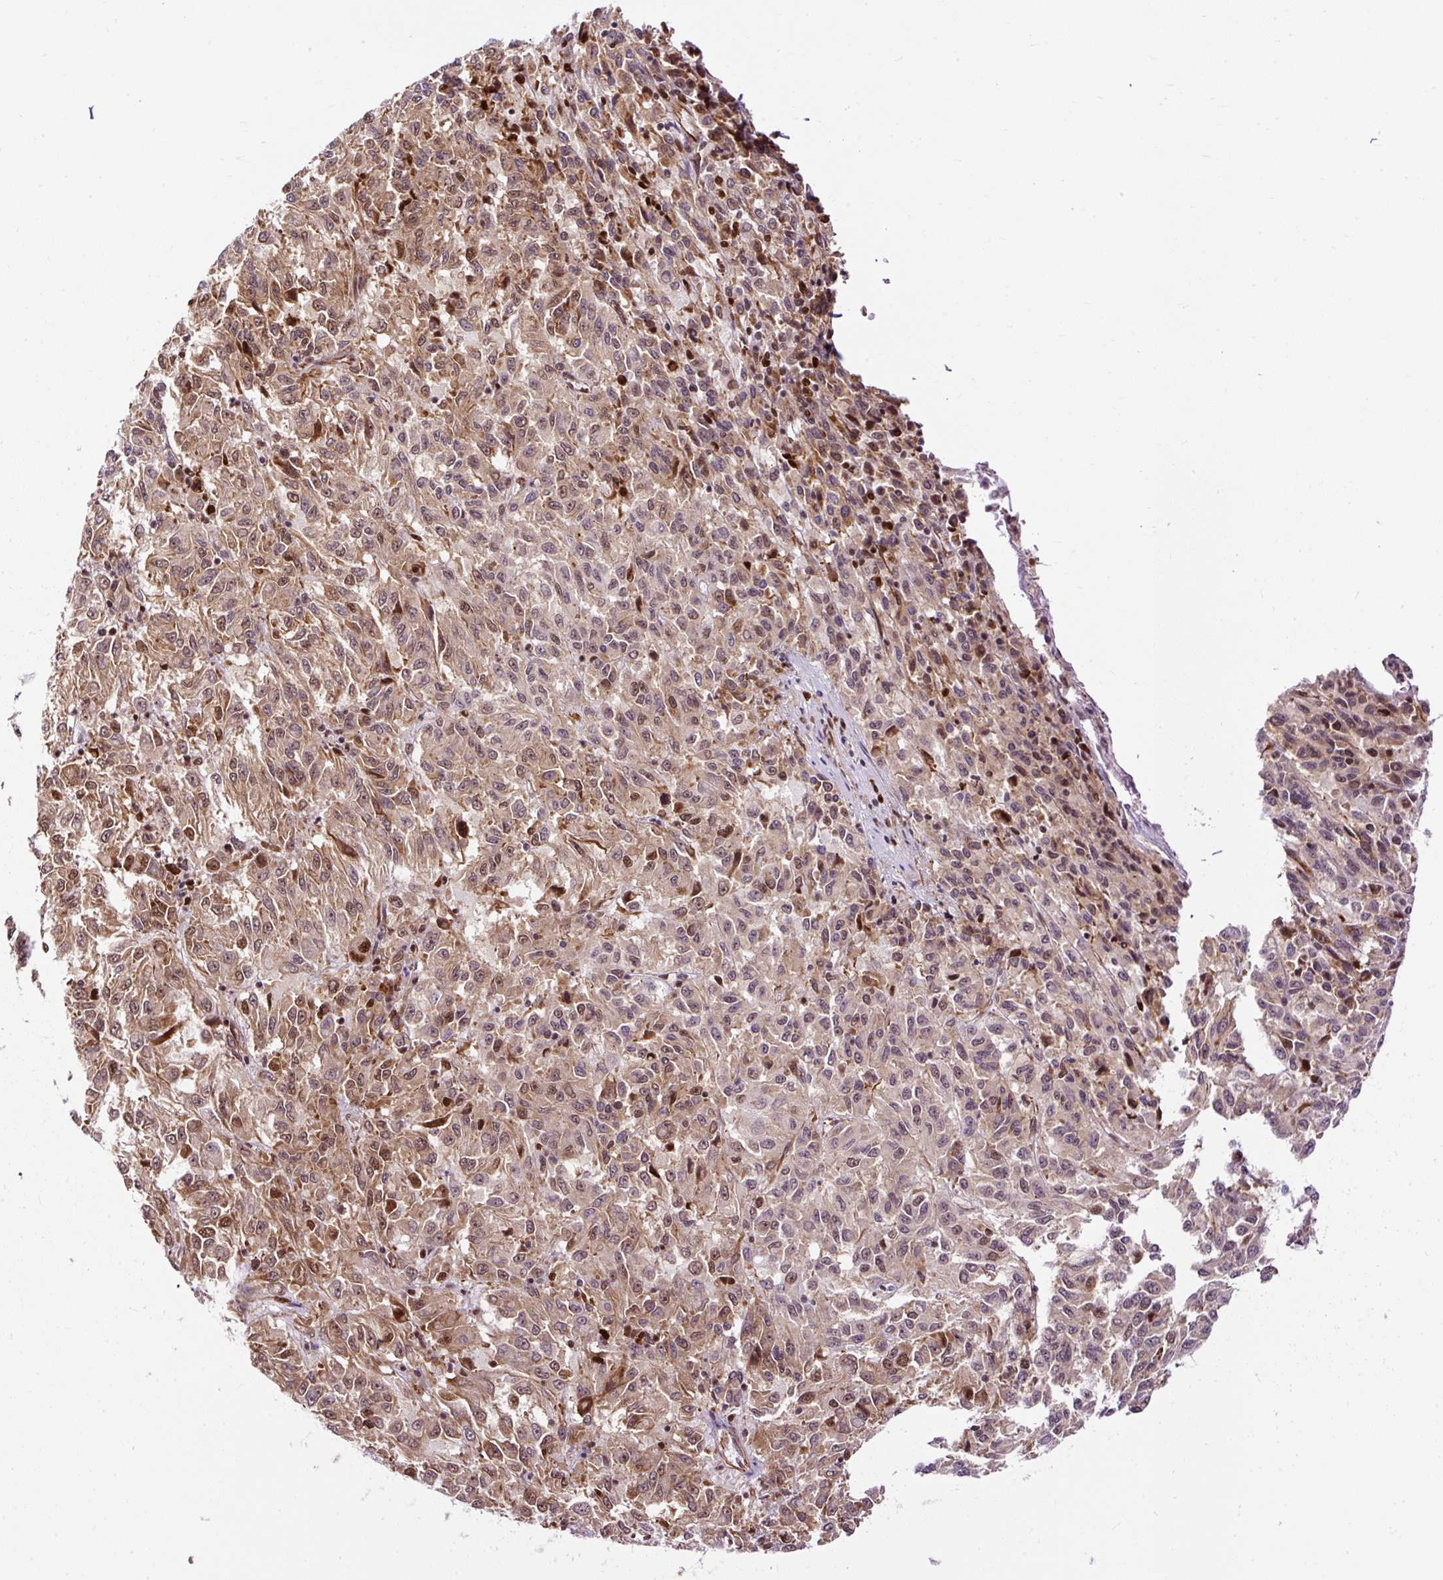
{"staining": {"intensity": "moderate", "quantity": ">75%", "location": "cytoplasmic/membranous,nuclear"}, "tissue": "melanoma", "cell_type": "Tumor cells", "image_type": "cancer", "snomed": [{"axis": "morphology", "description": "Malignant melanoma, Metastatic site"}, {"axis": "topography", "description": "Lung"}], "caption": "Immunohistochemistry (IHC) micrograph of neoplastic tissue: melanoma stained using IHC reveals medium levels of moderate protein expression localized specifically in the cytoplasmic/membranous and nuclear of tumor cells, appearing as a cytoplasmic/membranous and nuclear brown color.", "gene": "LUC7L2", "patient": {"sex": "male", "age": 64}}